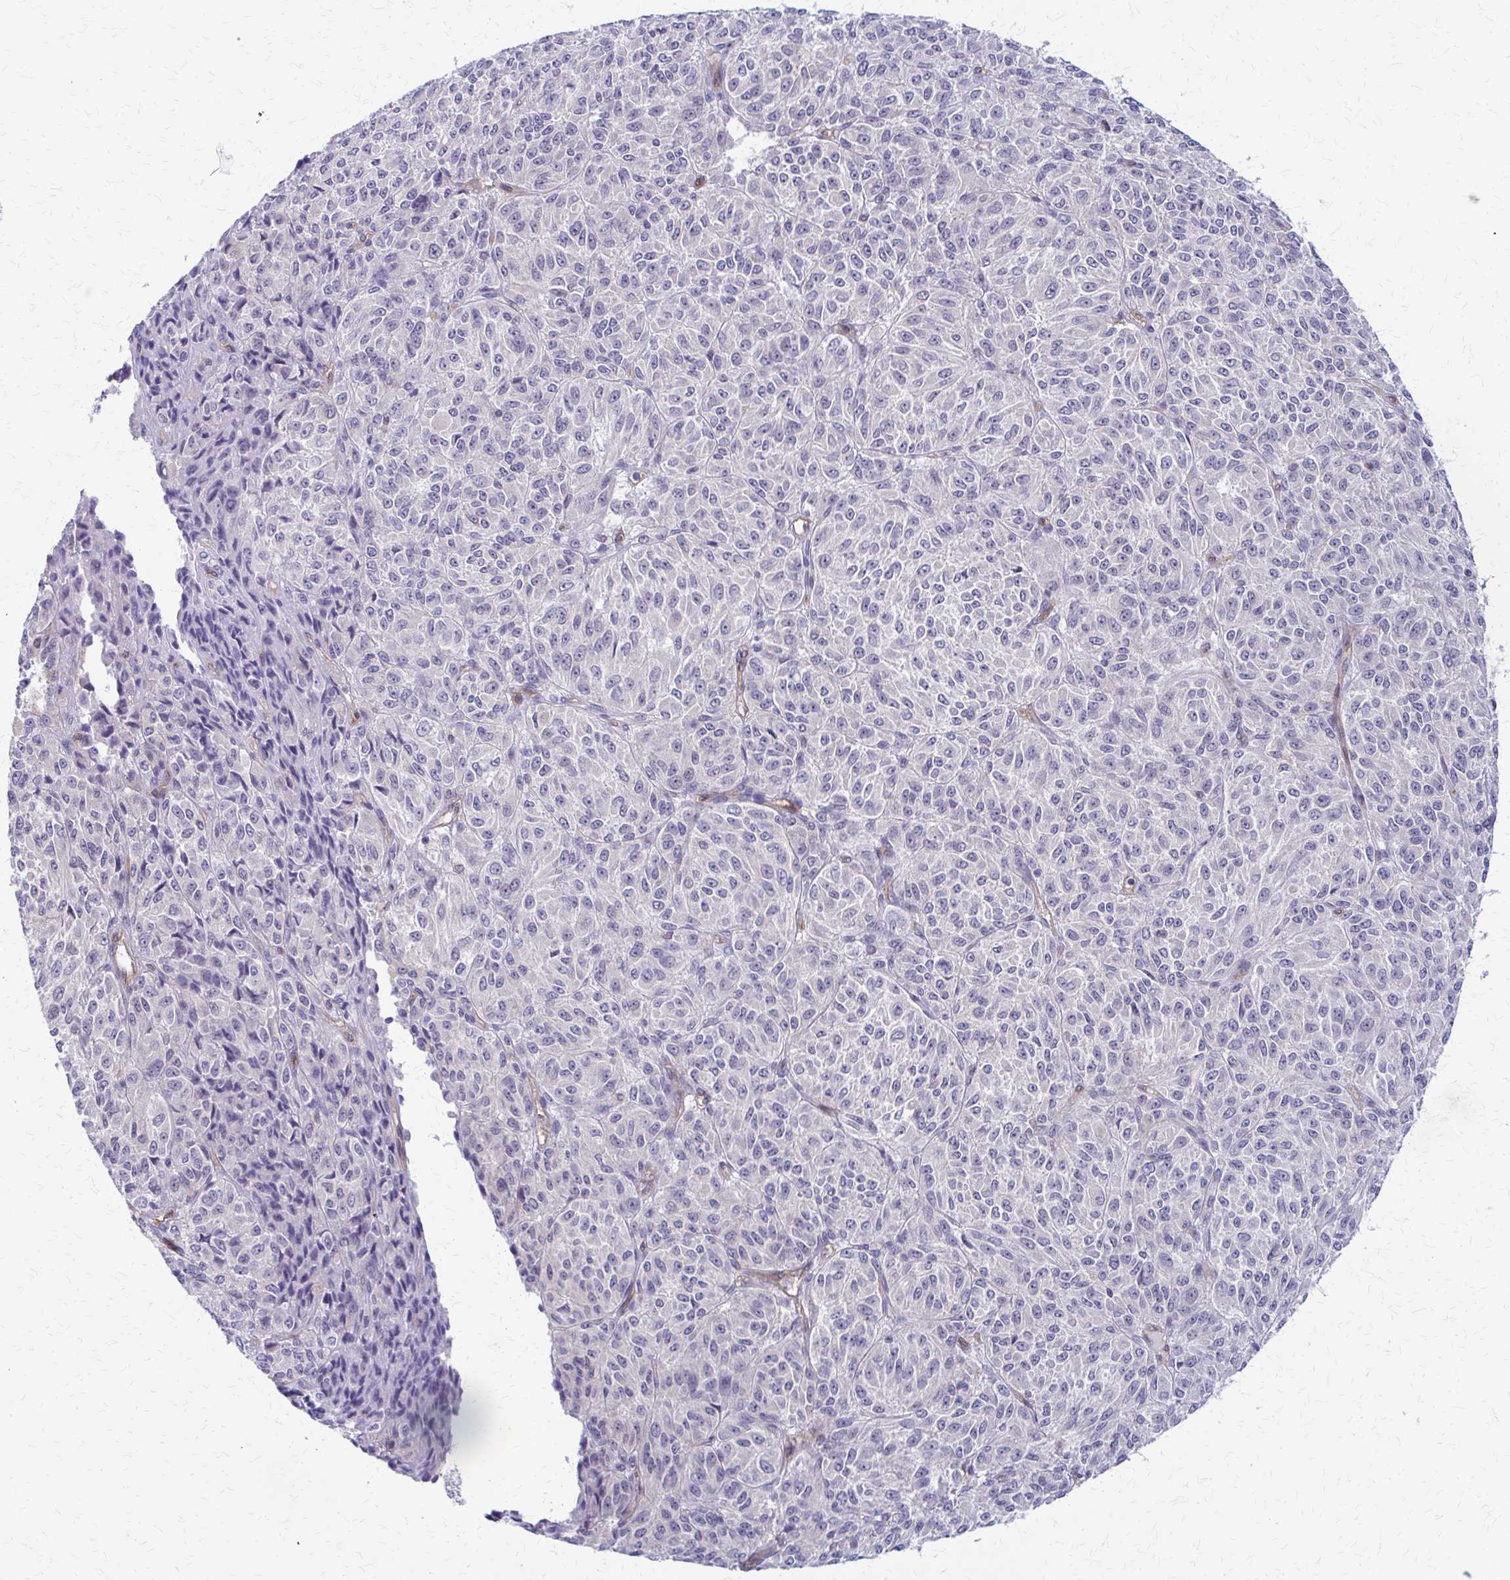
{"staining": {"intensity": "negative", "quantity": "none", "location": "none"}, "tissue": "melanoma", "cell_type": "Tumor cells", "image_type": "cancer", "snomed": [{"axis": "morphology", "description": "Malignant melanoma, Metastatic site"}, {"axis": "topography", "description": "Brain"}], "caption": "Immunohistochemistry (IHC) of human malignant melanoma (metastatic site) exhibits no expression in tumor cells. Brightfield microscopy of immunohistochemistry stained with DAB (3,3'-diaminobenzidine) (brown) and hematoxylin (blue), captured at high magnification.", "gene": "CLIC2", "patient": {"sex": "female", "age": 56}}